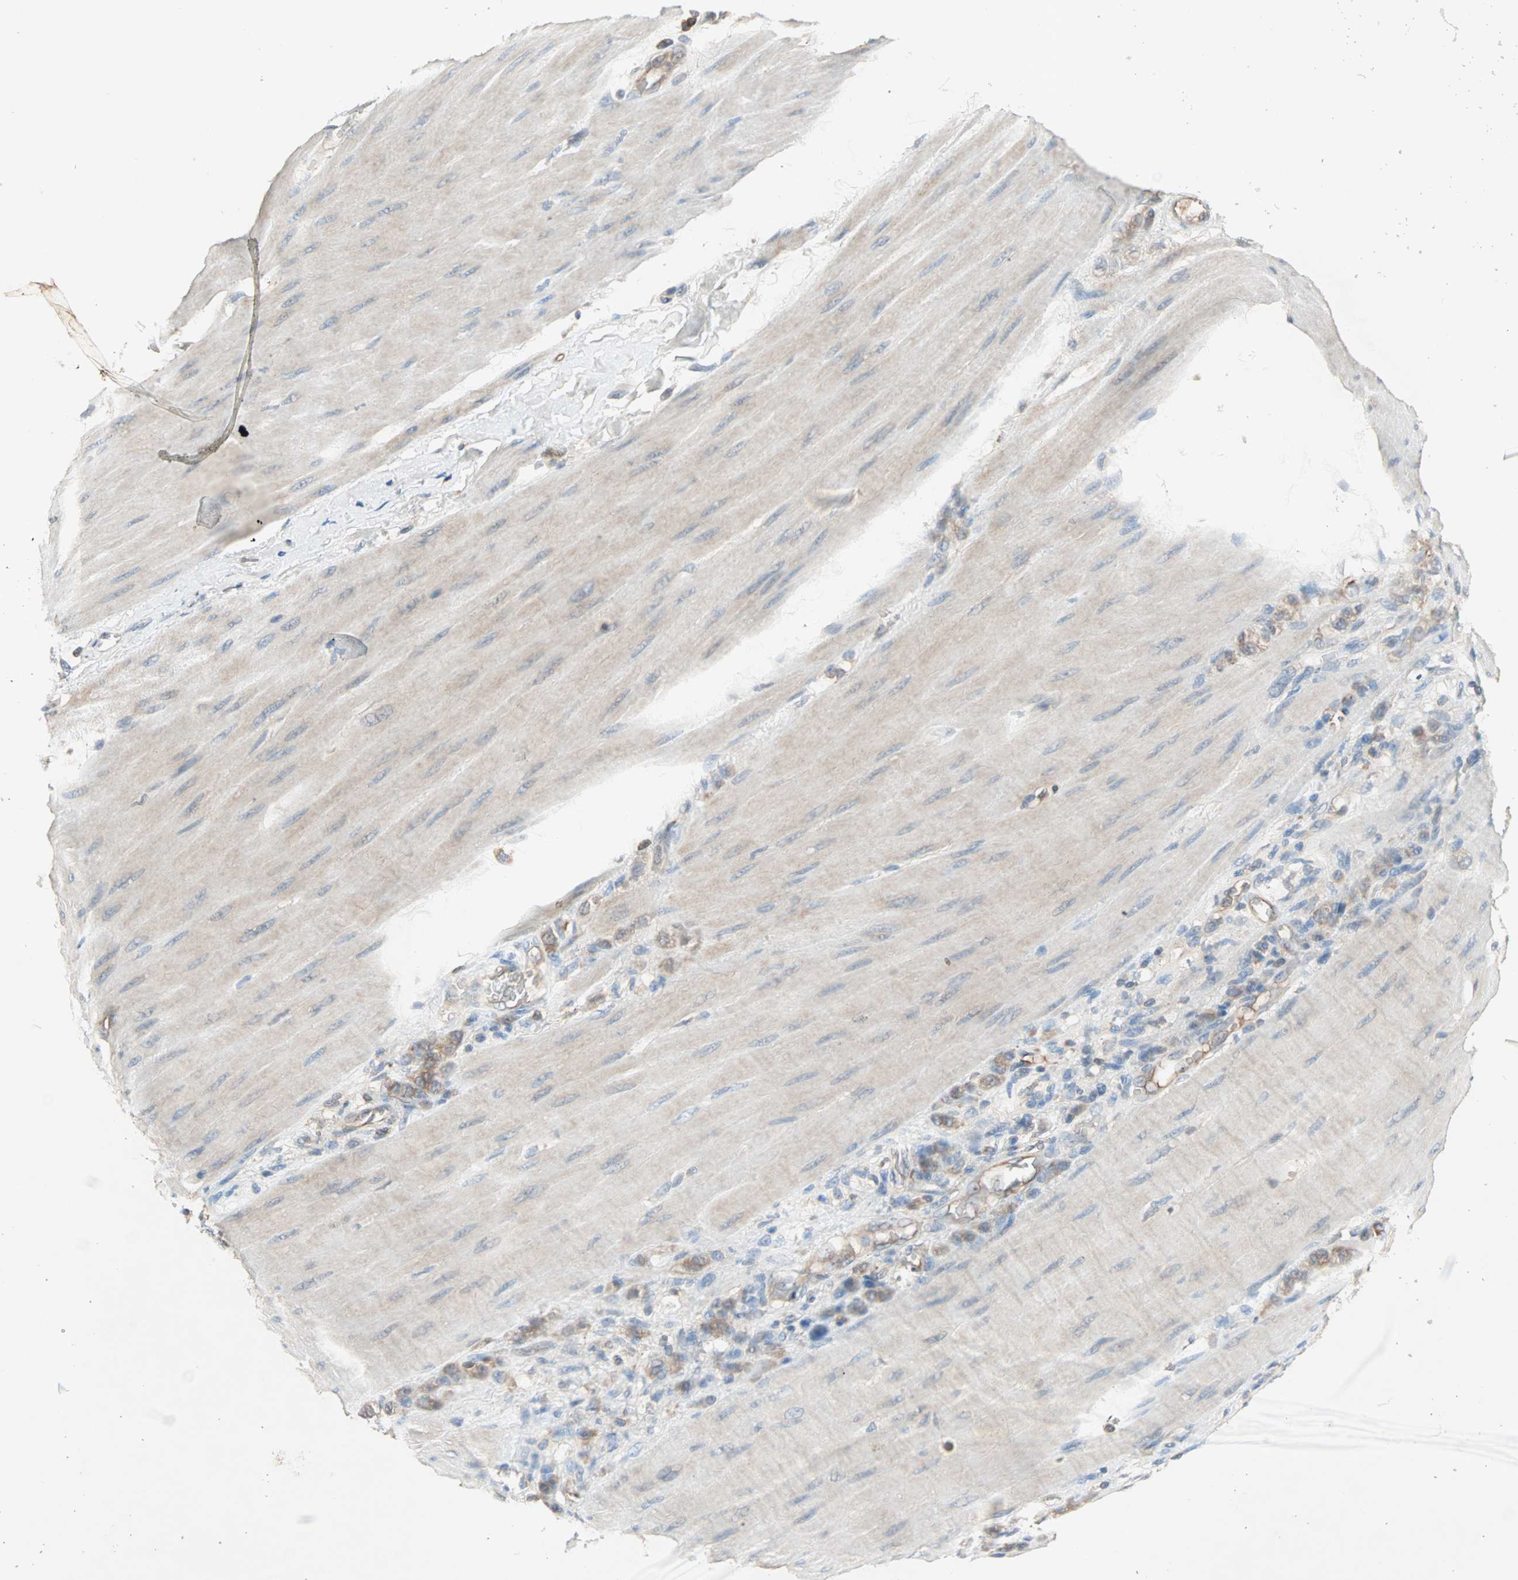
{"staining": {"intensity": "moderate", "quantity": ">75%", "location": "cytoplasmic/membranous"}, "tissue": "stomach cancer", "cell_type": "Tumor cells", "image_type": "cancer", "snomed": [{"axis": "morphology", "description": "Adenocarcinoma, NOS"}, {"axis": "topography", "description": "Stomach"}], "caption": "Protein expression analysis of stomach adenocarcinoma shows moderate cytoplasmic/membranous positivity in about >75% of tumor cells. The staining was performed using DAB, with brown indicating positive protein expression. Nuclei are stained blue with hematoxylin.", "gene": "TEC", "patient": {"sex": "male", "age": 82}}